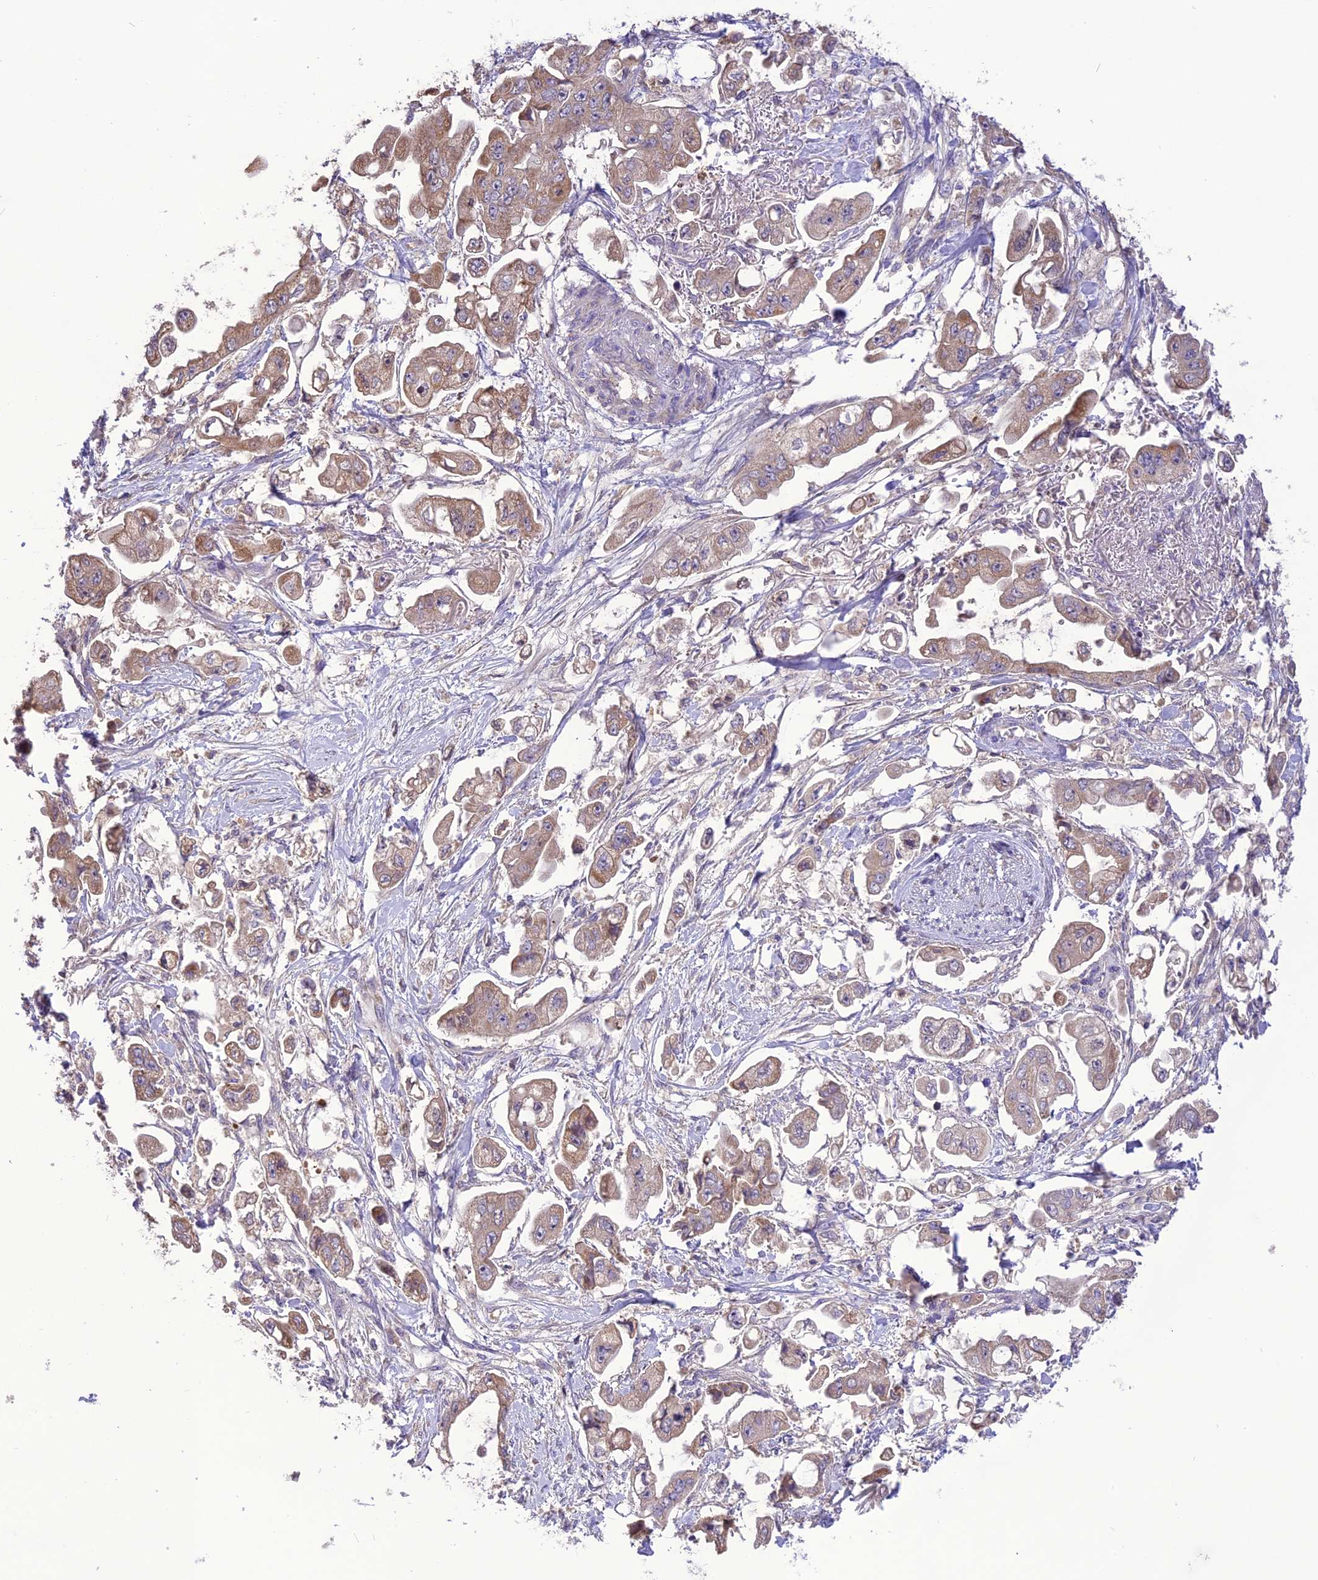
{"staining": {"intensity": "moderate", "quantity": "<25%", "location": "cytoplasmic/membranous"}, "tissue": "stomach cancer", "cell_type": "Tumor cells", "image_type": "cancer", "snomed": [{"axis": "morphology", "description": "Adenocarcinoma, NOS"}, {"axis": "topography", "description": "Stomach"}], "caption": "Immunohistochemical staining of human stomach adenocarcinoma shows low levels of moderate cytoplasmic/membranous expression in about <25% of tumor cells.", "gene": "NUDT8", "patient": {"sex": "male", "age": 62}}